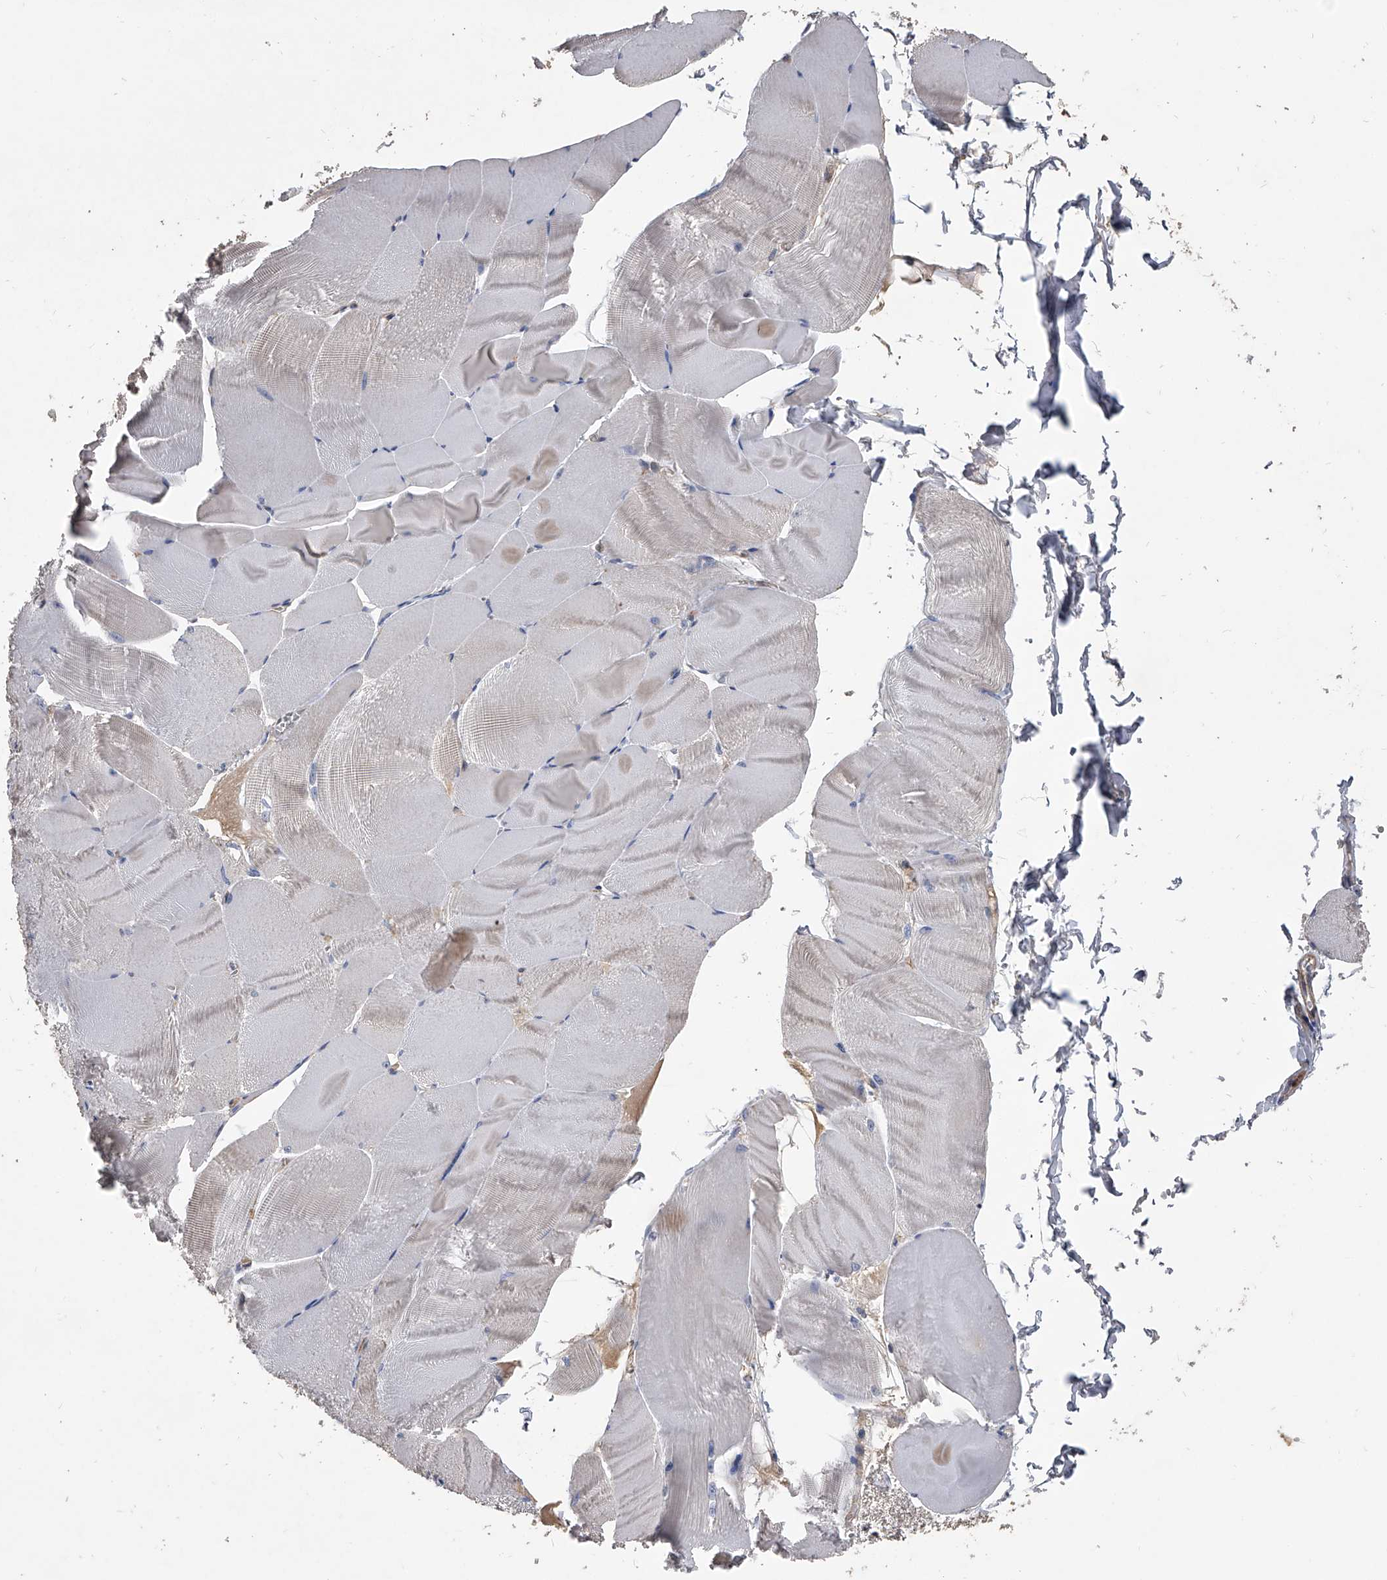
{"staining": {"intensity": "negative", "quantity": "none", "location": "none"}, "tissue": "skeletal muscle", "cell_type": "Myocytes", "image_type": "normal", "snomed": [{"axis": "morphology", "description": "Normal tissue, NOS"}, {"axis": "morphology", "description": "Basal cell carcinoma"}, {"axis": "topography", "description": "Skeletal muscle"}], "caption": "Myocytes are negative for protein expression in unremarkable human skeletal muscle. (Stains: DAB (3,3'-diaminobenzidine) IHC with hematoxylin counter stain, Microscopy: brightfield microscopy at high magnification).", "gene": "NRP1", "patient": {"sex": "female", "age": 64}}